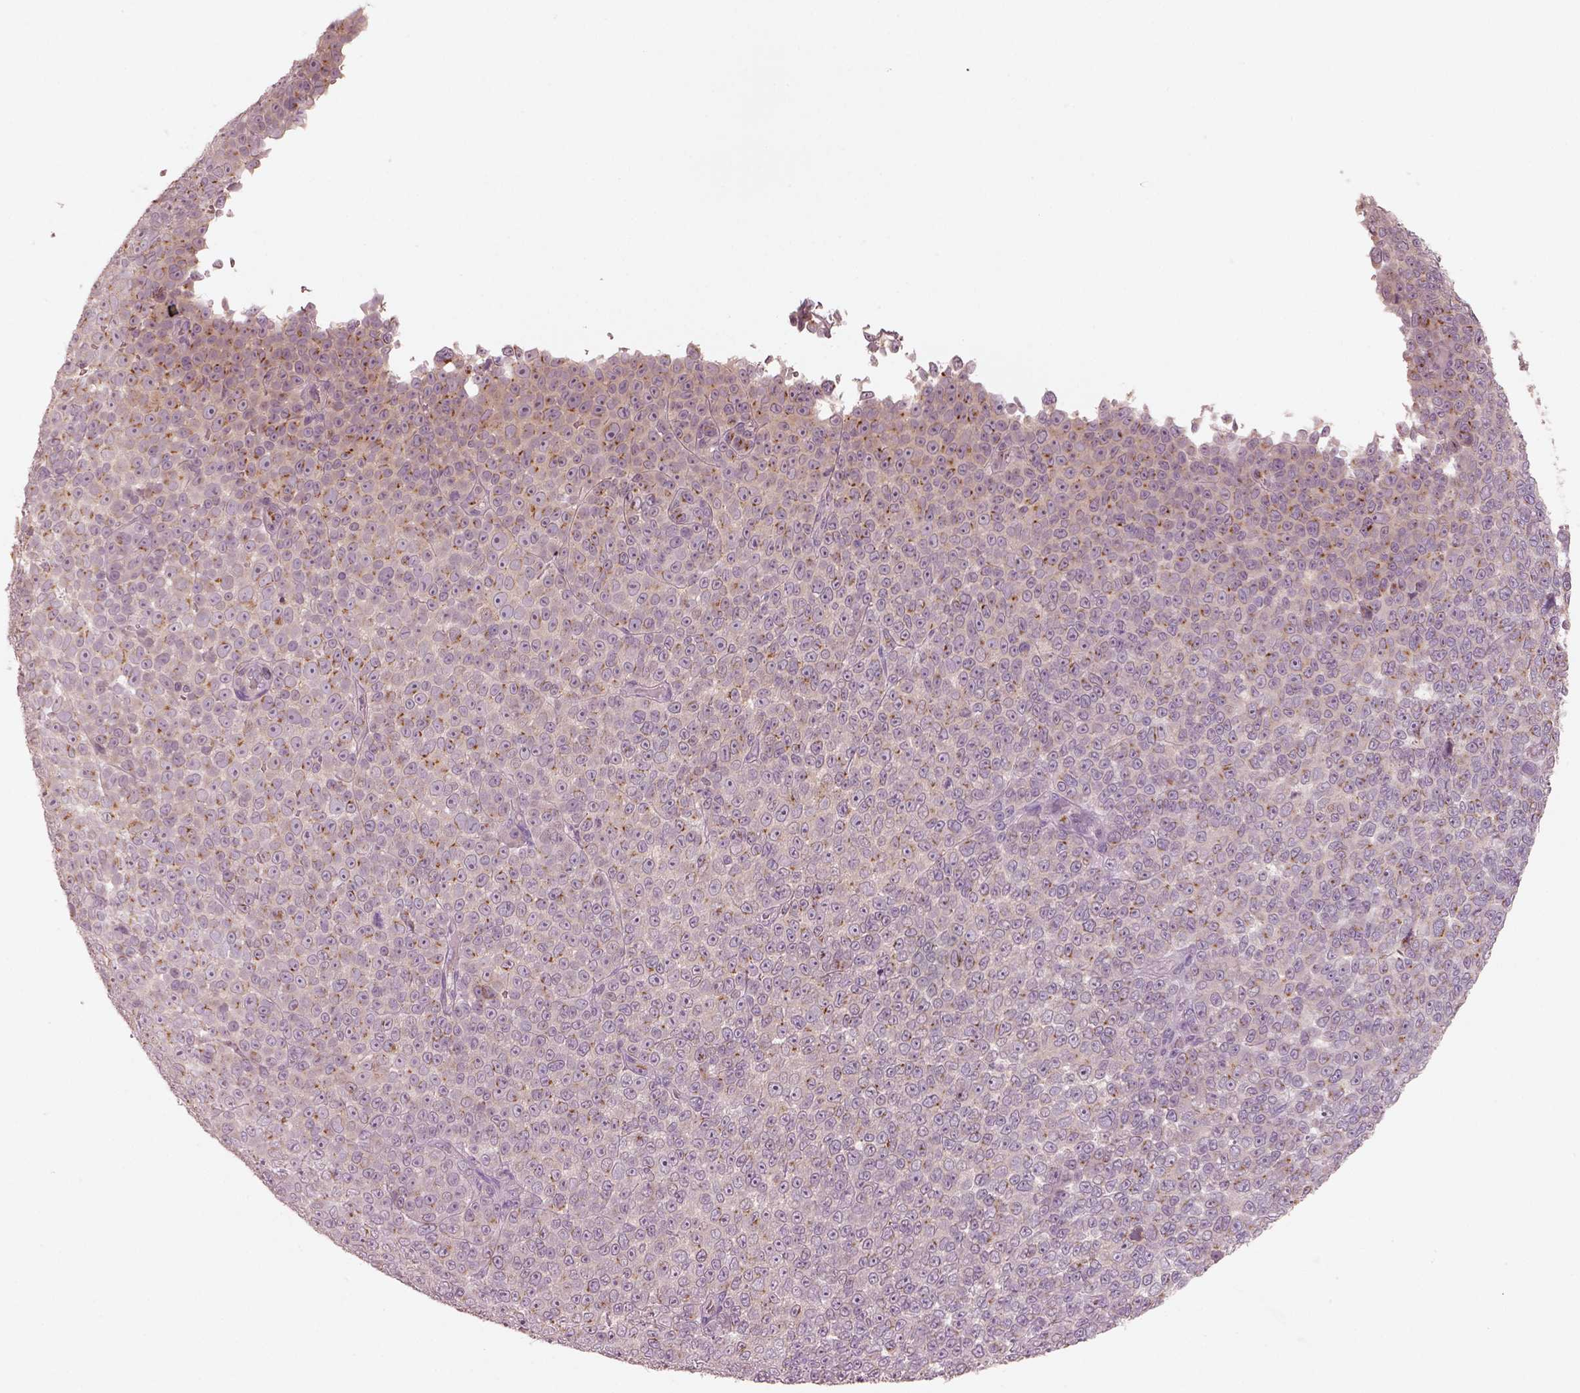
{"staining": {"intensity": "moderate", "quantity": ">75%", "location": "cytoplasmic/membranous"}, "tissue": "melanoma", "cell_type": "Tumor cells", "image_type": "cancer", "snomed": [{"axis": "morphology", "description": "Malignant melanoma, NOS"}, {"axis": "topography", "description": "Skin"}], "caption": "Approximately >75% of tumor cells in melanoma display moderate cytoplasmic/membranous protein staining as visualized by brown immunohistochemical staining.", "gene": "SDCBP2", "patient": {"sex": "female", "age": 95}}